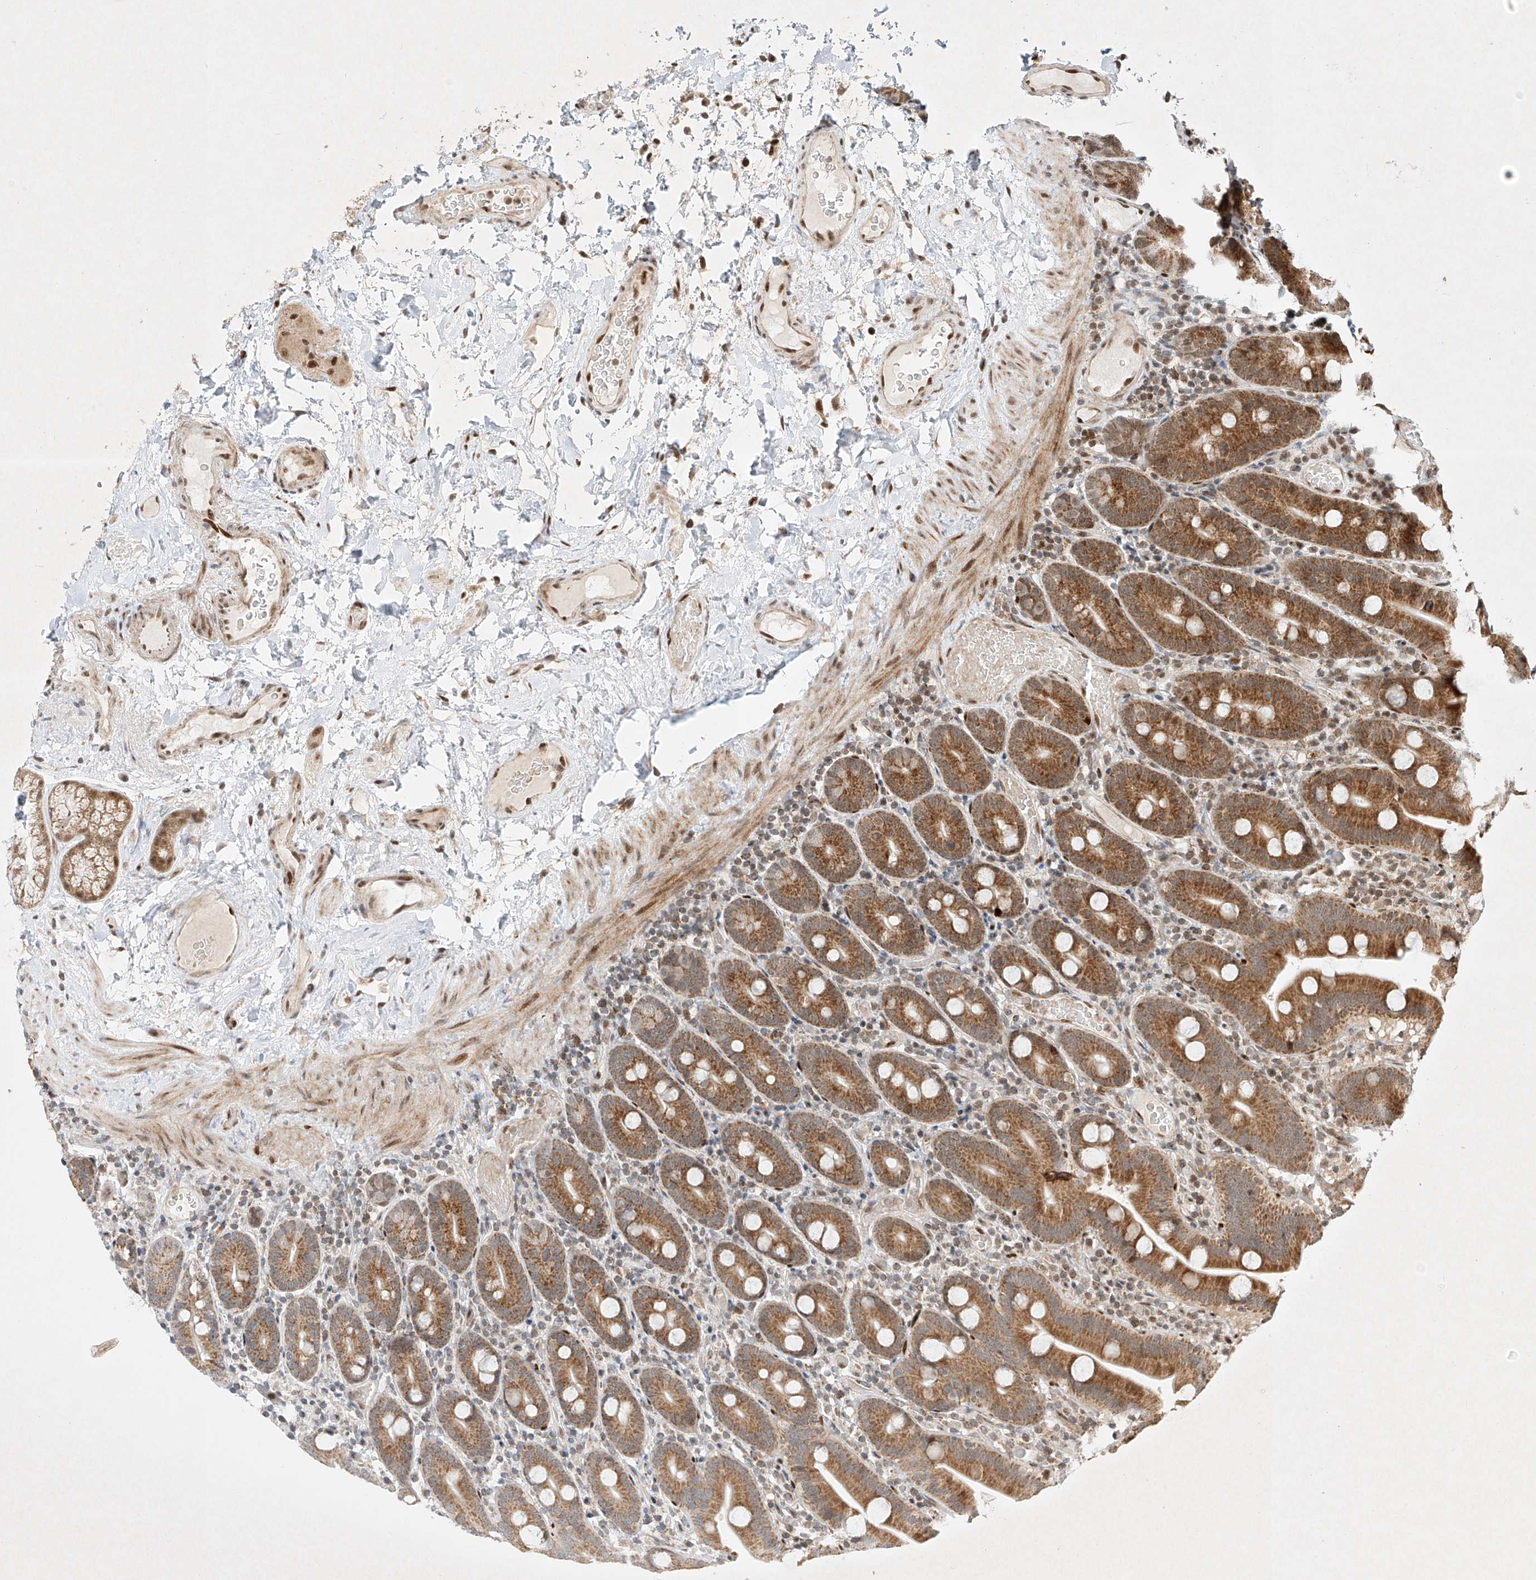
{"staining": {"intensity": "strong", "quantity": ">75%", "location": "cytoplasmic/membranous"}, "tissue": "duodenum", "cell_type": "Glandular cells", "image_type": "normal", "snomed": [{"axis": "morphology", "description": "Normal tissue, NOS"}, {"axis": "topography", "description": "Duodenum"}], "caption": "An immunohistochemistry (IHC) photomicrograph of unremarkable tissue is shown. Protein staining in brown shows strong cytoplasmic/membranous positivity in duodenum within glandular cells. The staining was performed using DAB (3,3'-diaminobenzidine), with brown indicating positive protein expression. Nuclei are stained blue with hematoxylin.", "gene": "EPG5", "patient": {"sex": "male", "age": 55}}